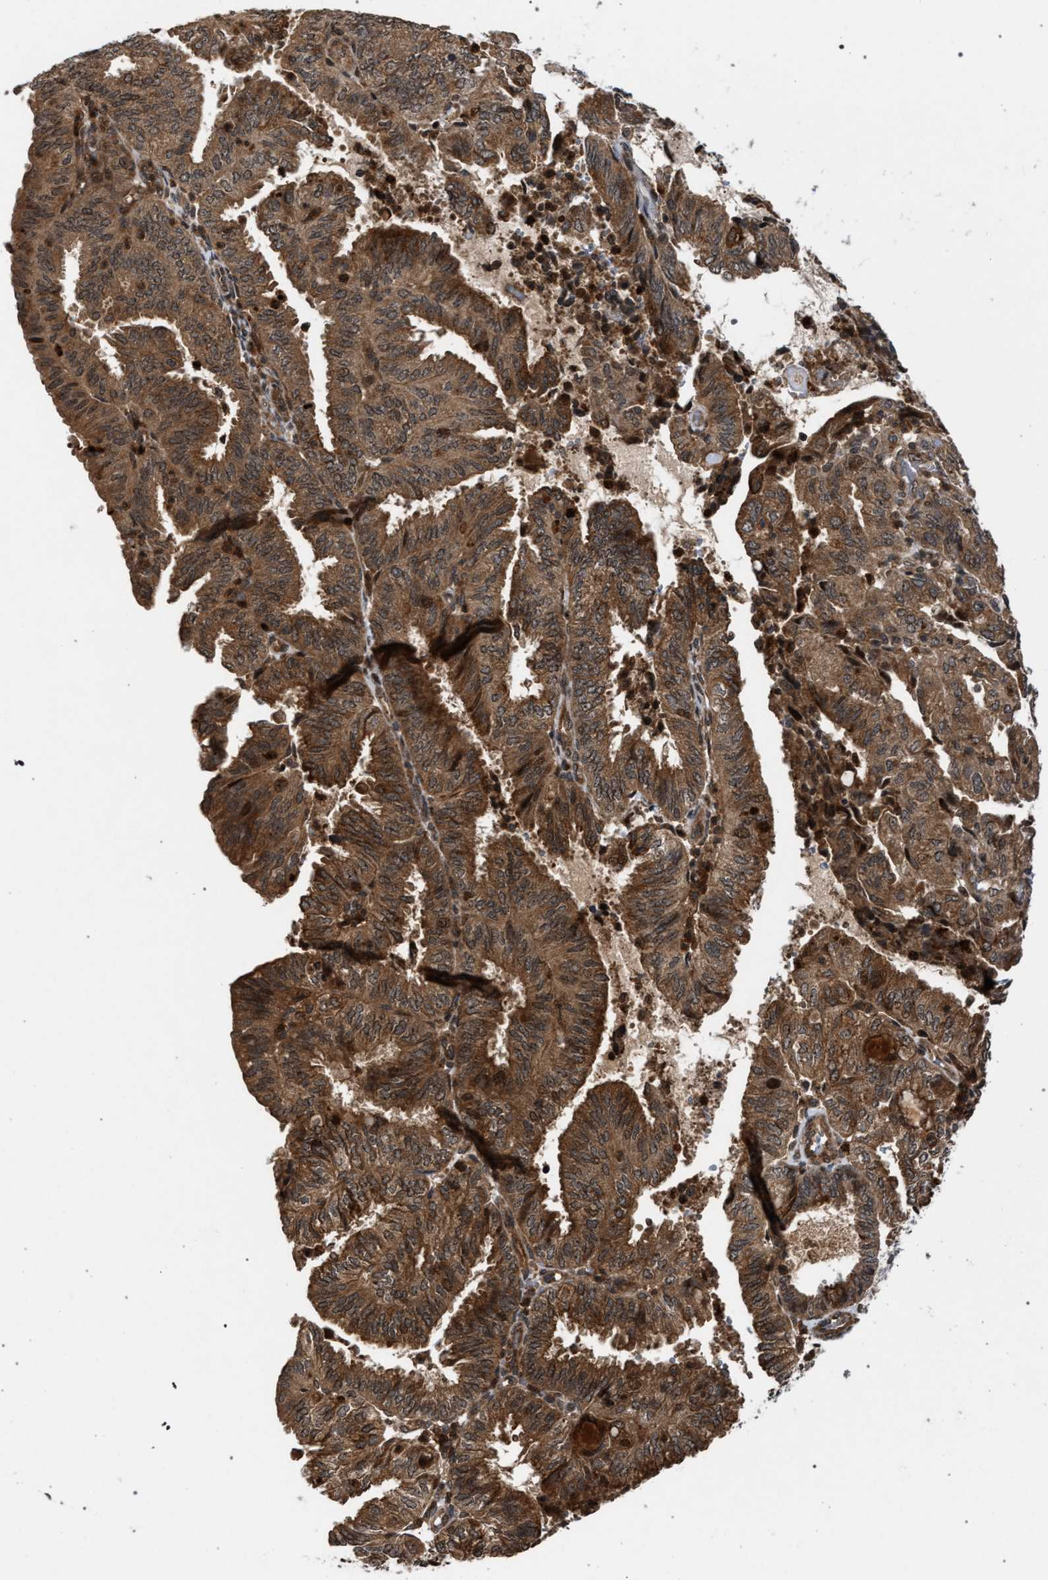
{"staining": {"intensity": "moderate", "quantity": ">75%", "location": "cytoplasmic/membranous"}, "tissue": "endometrial cancer", "cell_type": "Tumor cells", "image_type": "cancer", "snomed": [{"axis": "morphology", "description": "Adenocarcinoma, NOS"}, {"axis": "topography", "description": "Uterus"}], "caption": "Immunohistochemistry micrograph of neoplastic tissue: endometrial cancer (adenocarcinoma) stained using IHC displays medium levels of moderate protein expression localized specifically in the cytoplasmic/membranous of tumor cells, appearing as a cytoplasmic/membranous brown color.", "gene": "IRAK4", "patient": {"sex": "female", "age": 60}}